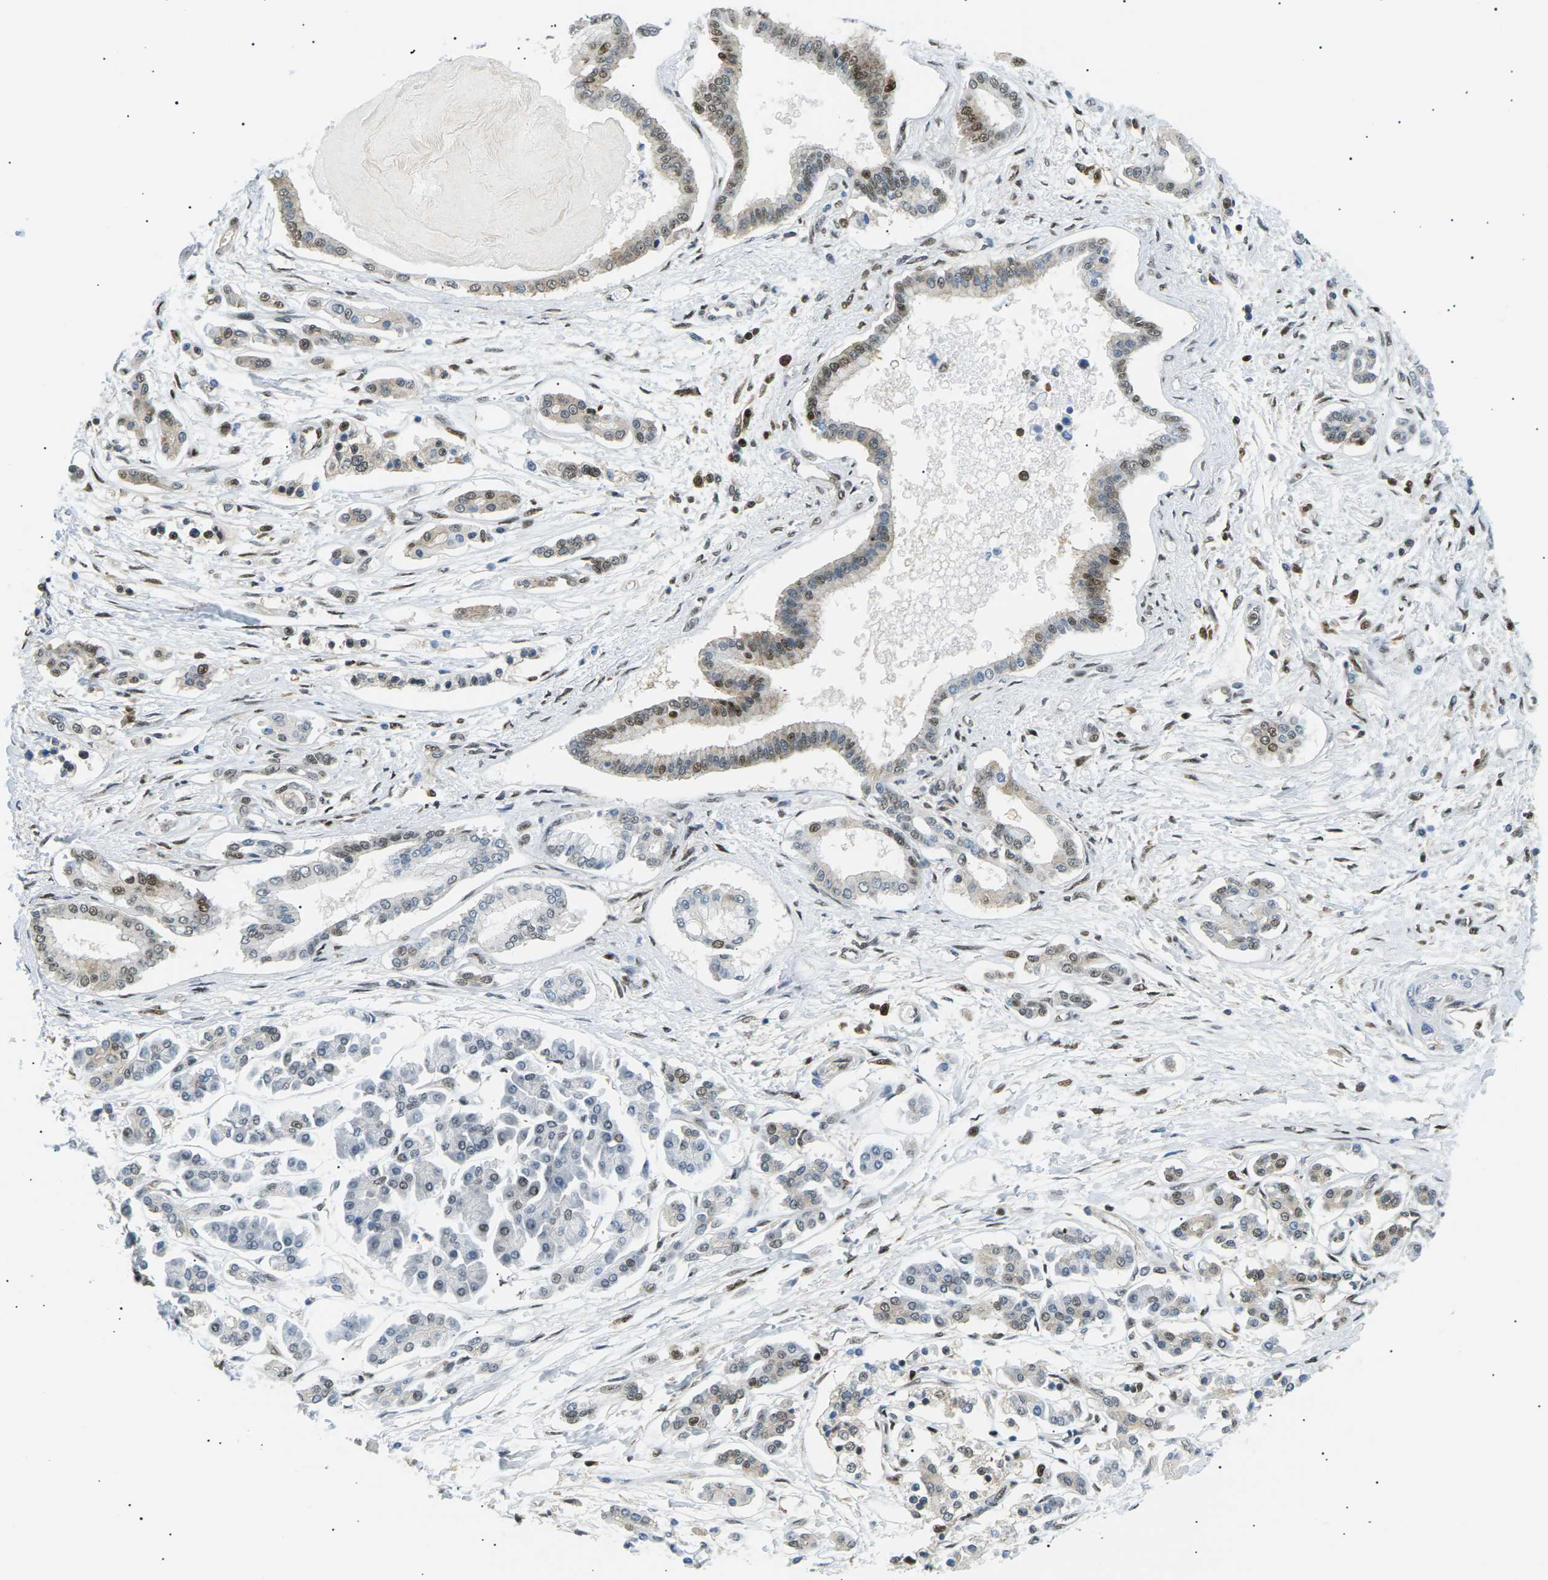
{"staining": {"intensity": "moderate", "quantity": "<25%", "location": "nuclear"}, "tissue": "pancreatic cancer", "cell_type": "Tumor cells", "image_type": "cancer", "snomed": [{"axis": "morphology", "description": "Adenocarcinoma, NOS"}, {"axis": "topography", "description": "Pancreas"}], "caption": "Adenocarcinoma (pancreatic) stained with a protein marker displays moderate staining in tumor cells.", "gene": "RPA2", "patient": {"sex": "male", "age": 56}}